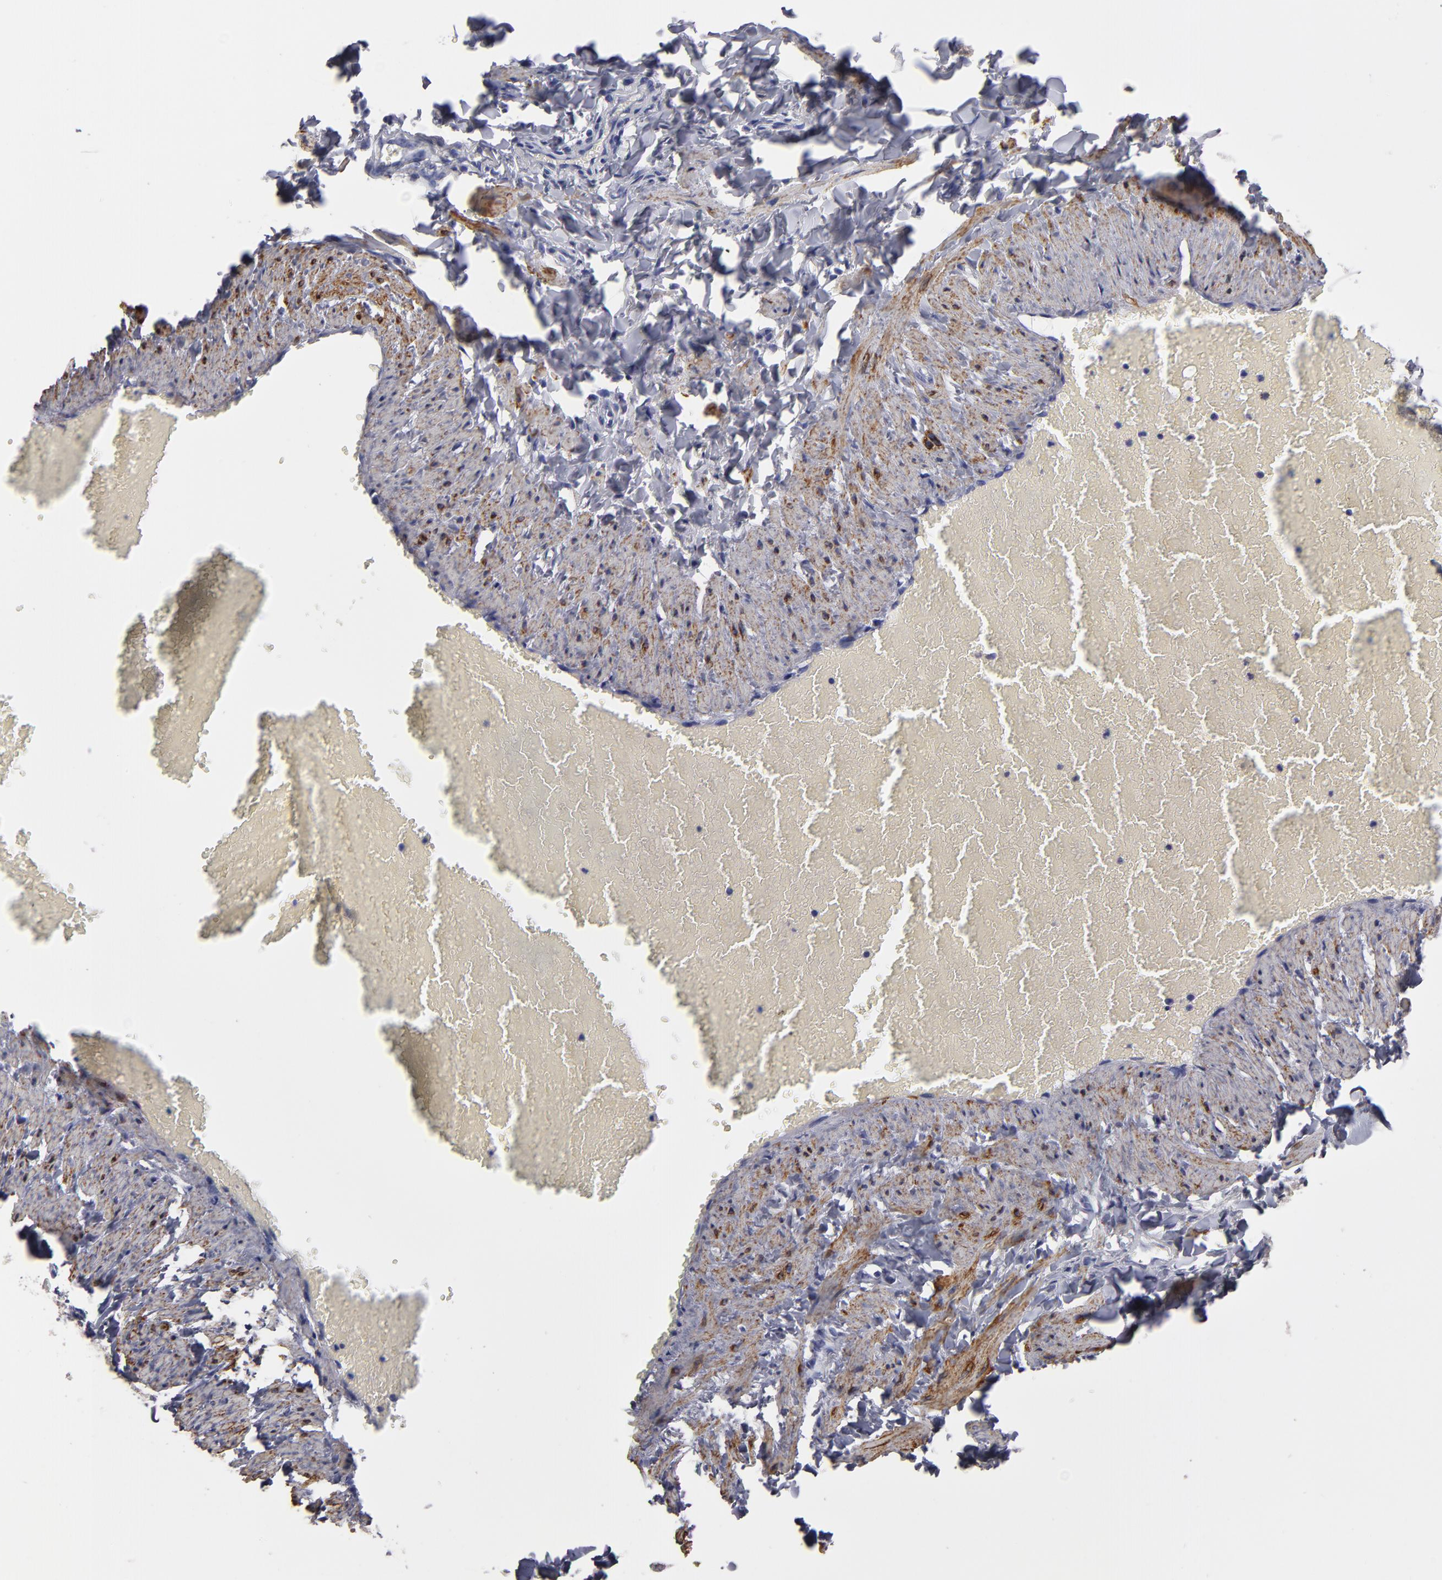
{"staining": {"intensity": "negative", "quantity": "none", "location": "none"}, "tissue": "adipose tissue", "cell_type": "Adipocytes", "image_type": "normal", "snomed": [{"axis": "morphology", "description": "Normal tissue, NOS"}, {"axis": "topography", "description": "Vascular tissue"}], "caption": "IHC of benign human adipose tissue exhibits no staining in adipocytes.", "gene": "SLMAP", "patient": {"sex": "male", "age": 41}}